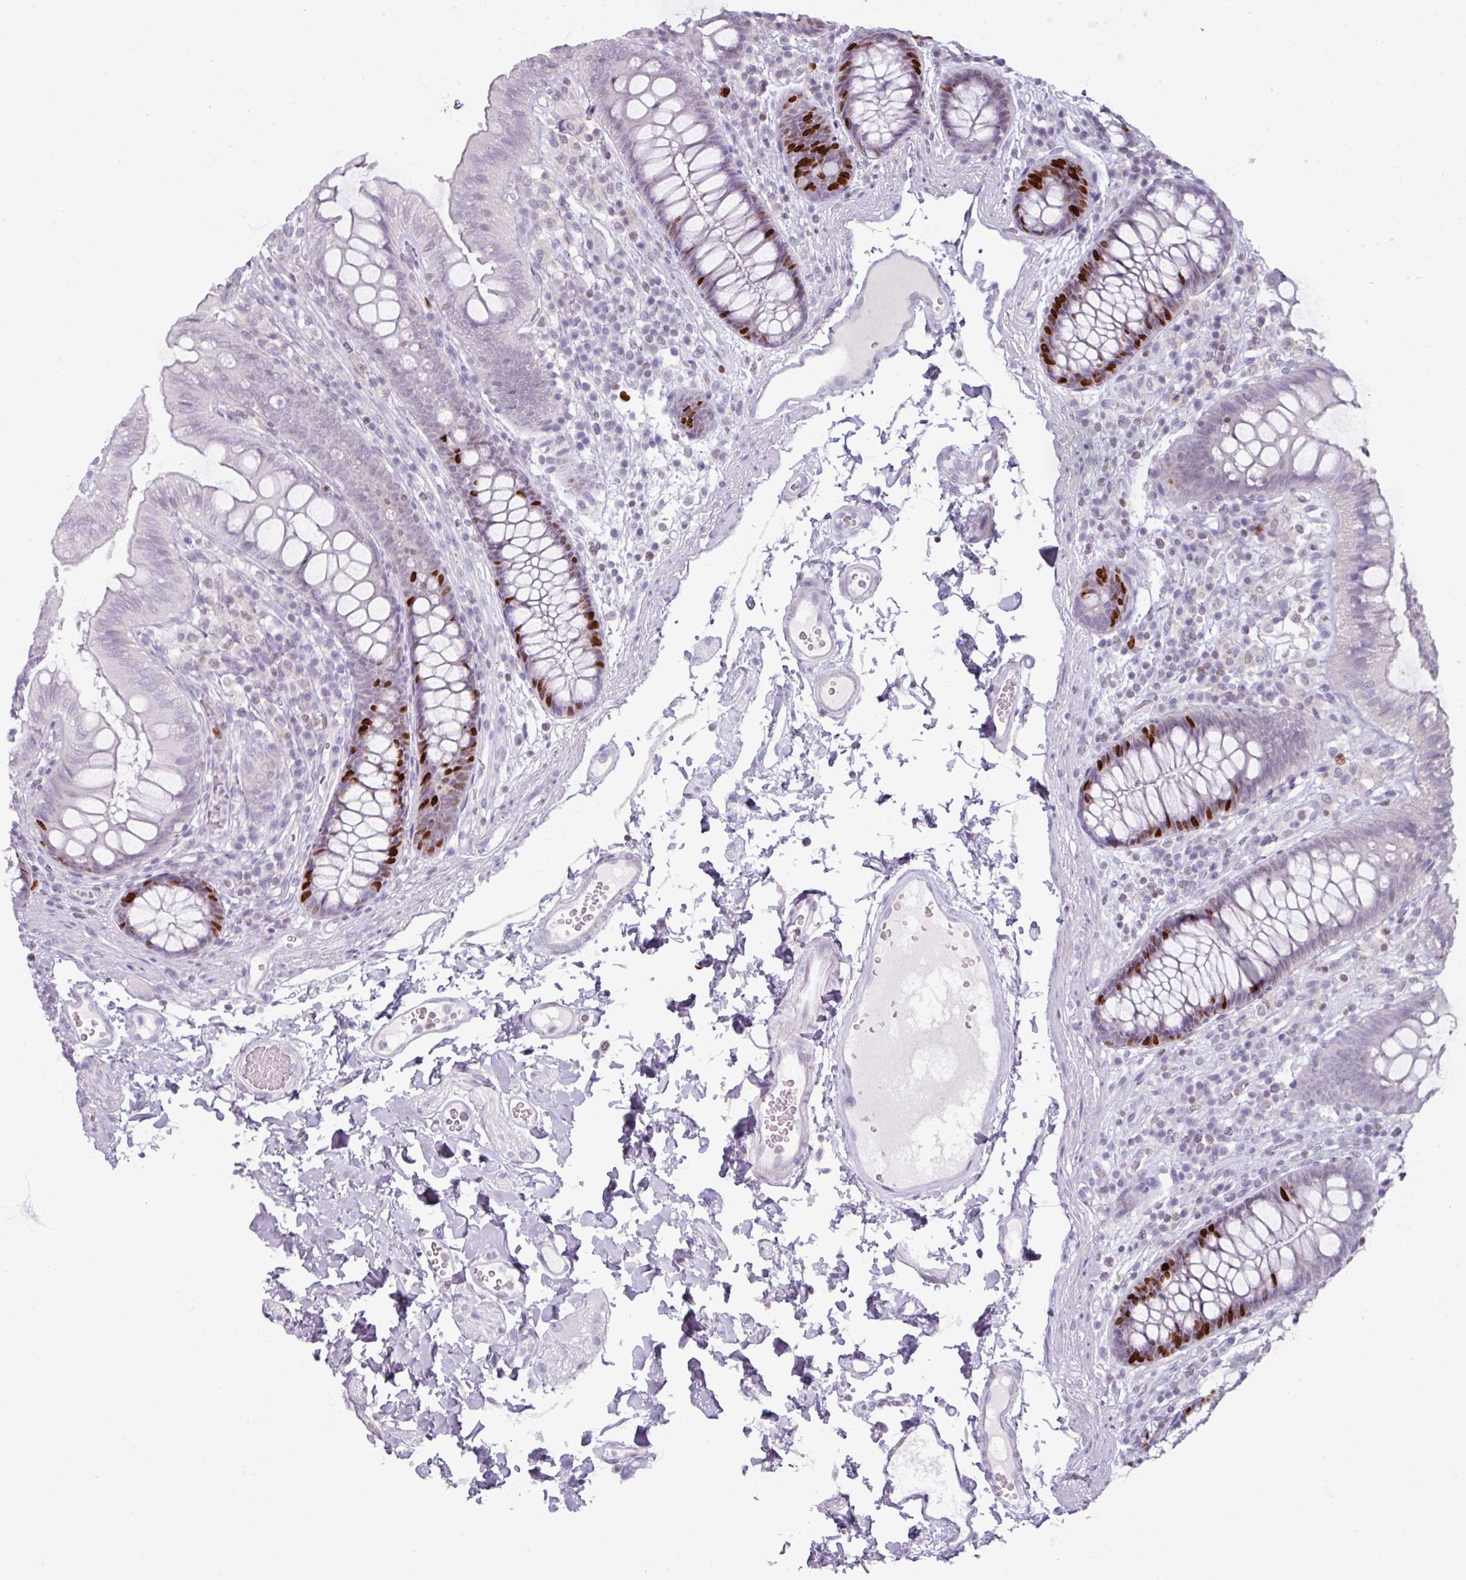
{"staining": {"intensity": "negative", "quantity": "none", "location": "none"}, "tissue": "colon", "cell_type": "Endothelial cells", "image_type": "normal", "snomed": [{"axis": "morphology", "description": "Normal tissue, NOS"}, {"axis": "topography", "description": "Colon"}], "caption": "IHC image of normal colon: human colon stained with DAB reveals no significant protein staining in endothelial cells.", "gene": "ATAD2", "patient": {"sex": "male", "age": 84}}